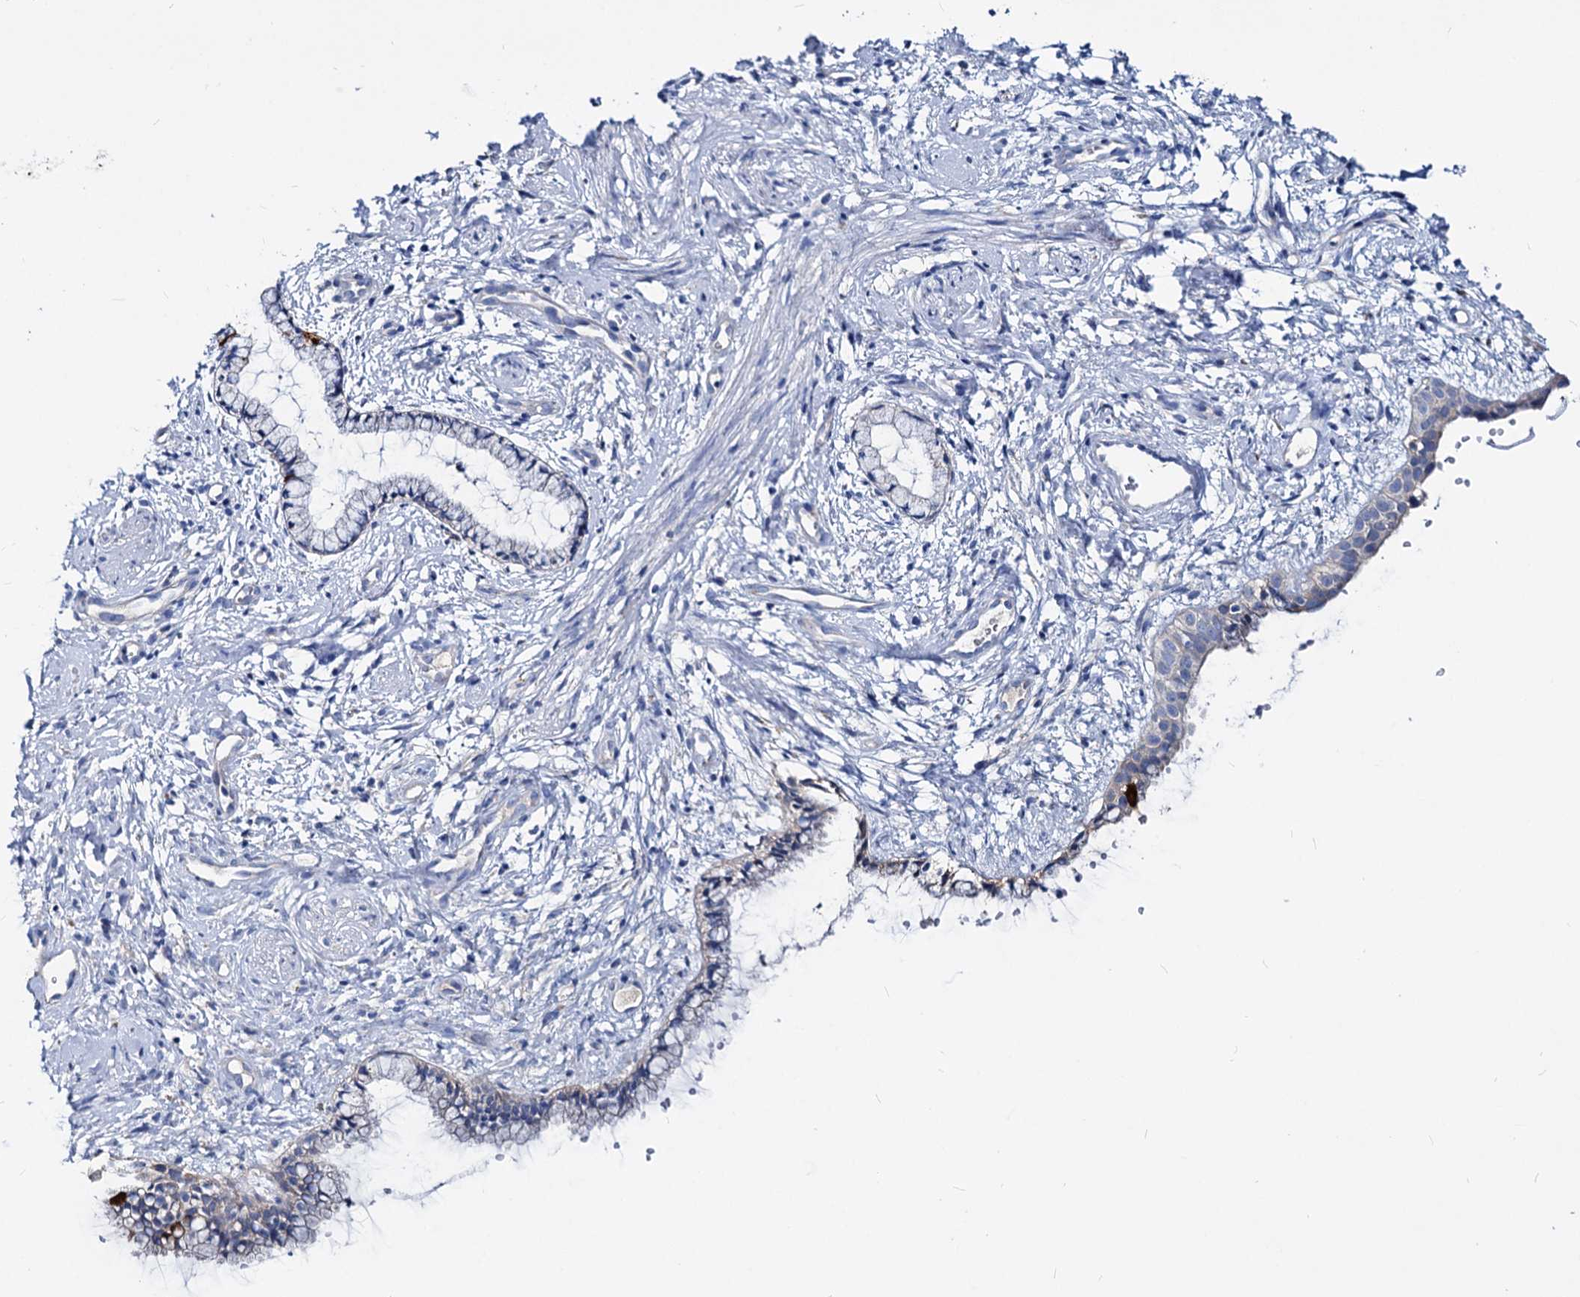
{"staining": {"intensity": "strong", "quantity": "<25%", "location": "cytoplasmic/membranous"}, "tissue": "cervix", "cell_type": "Glandular cells", "image_type": "normal", "snomed": [{"axis": "morphology", "description": "Normal tissue, NOS"}, {"axis": "topography", "description": "Cervix"}], "caption": "The photomicrograph reveals a brown stain indicating the presence of a protein in the cytoplasmic/membranous of glandular cells in cervix. (IHC, brightfield microscopy, high magnification).", "gene": "DYDC2", "patient": {"sex": "female", "age": 57}}